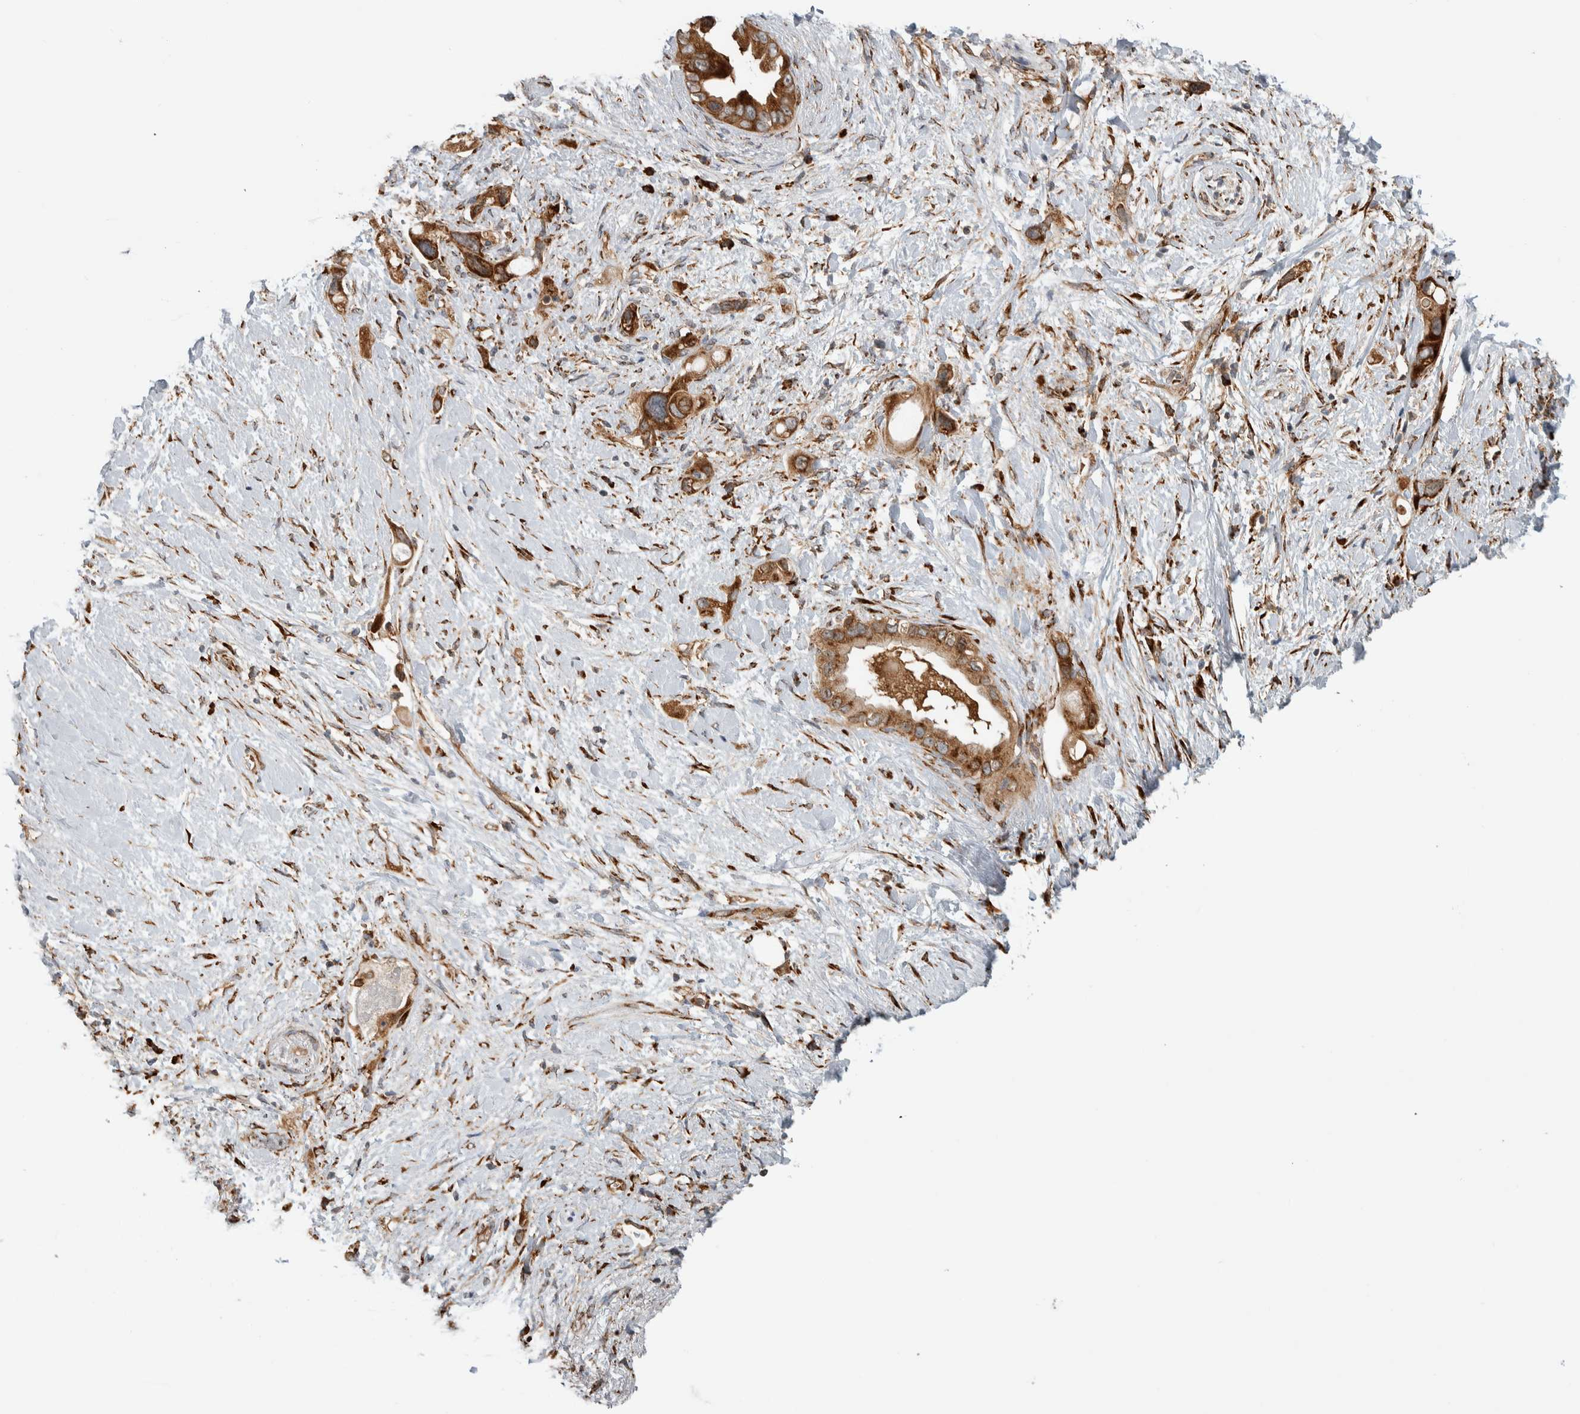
{"staining": {"intensity": "moderate", "quantity": ">75%", "location": "cytoplasmic/membranous"}, "tissue": "pancreatic cancer", "cell_type": "Tumor cells", "image_type": "cancer", "snomed": [{"axis": "morphology", "description": "Adenocarcinoma, NOS"}, {"axis": "topography", "description": "Pancreas"}], "caption": "Brown immunohistochemical staining in human adenocarcinoma (pancreatic) reveals moderate cytoplasmic/membranous positivity in about >75% of tumor cells. Ihc stains the protein of interest in brown and the nuclei are stained blue.", "gene": "EIF3H", "patient": {"sex": "female", "age": 56}}